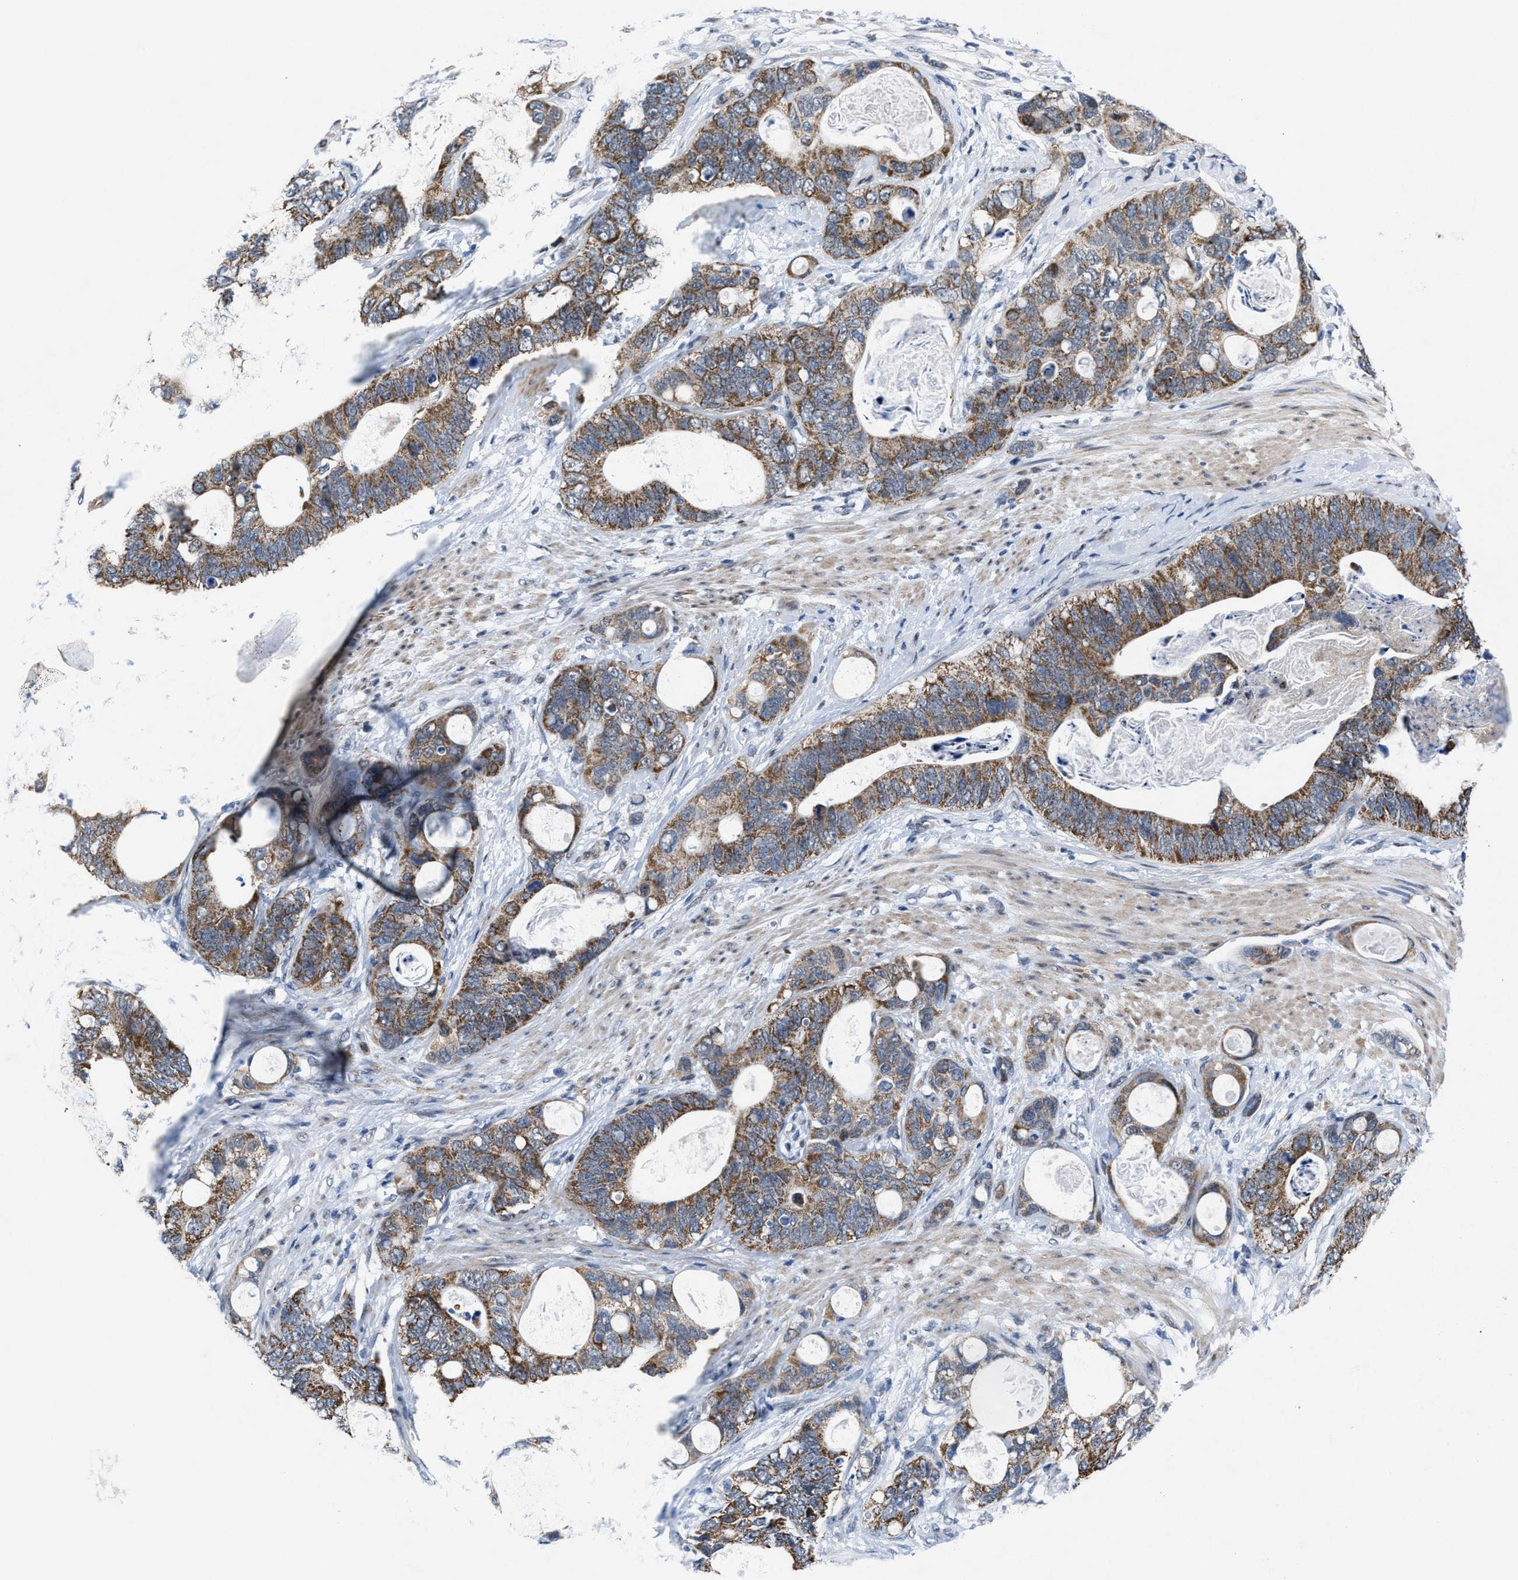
{"staining": {"intensity": "moderate", "quantity": ">75%", "location": "cytoplasmic/membranous"}, "tissue": "stomach cancer", "cell_type": "Tumor cells", "image_type": "cancer", "snomed": [{"axis": "morphology", "description": "Normal tissue, NOS"}, {"axis": "morphology", "description": "Adenocarcinoma, NOS"}, {"axis": "topography", "description": "Stomach"}], "caption": "Moderate cytoplasmic/membranous positivity for a protein is identified in approximately >75% of tumor cells of stomach adenocarcinoma using immunohistochemistry (IHC).", "gene": "ID3", "patient": {"sex": "female", "age": 89}}